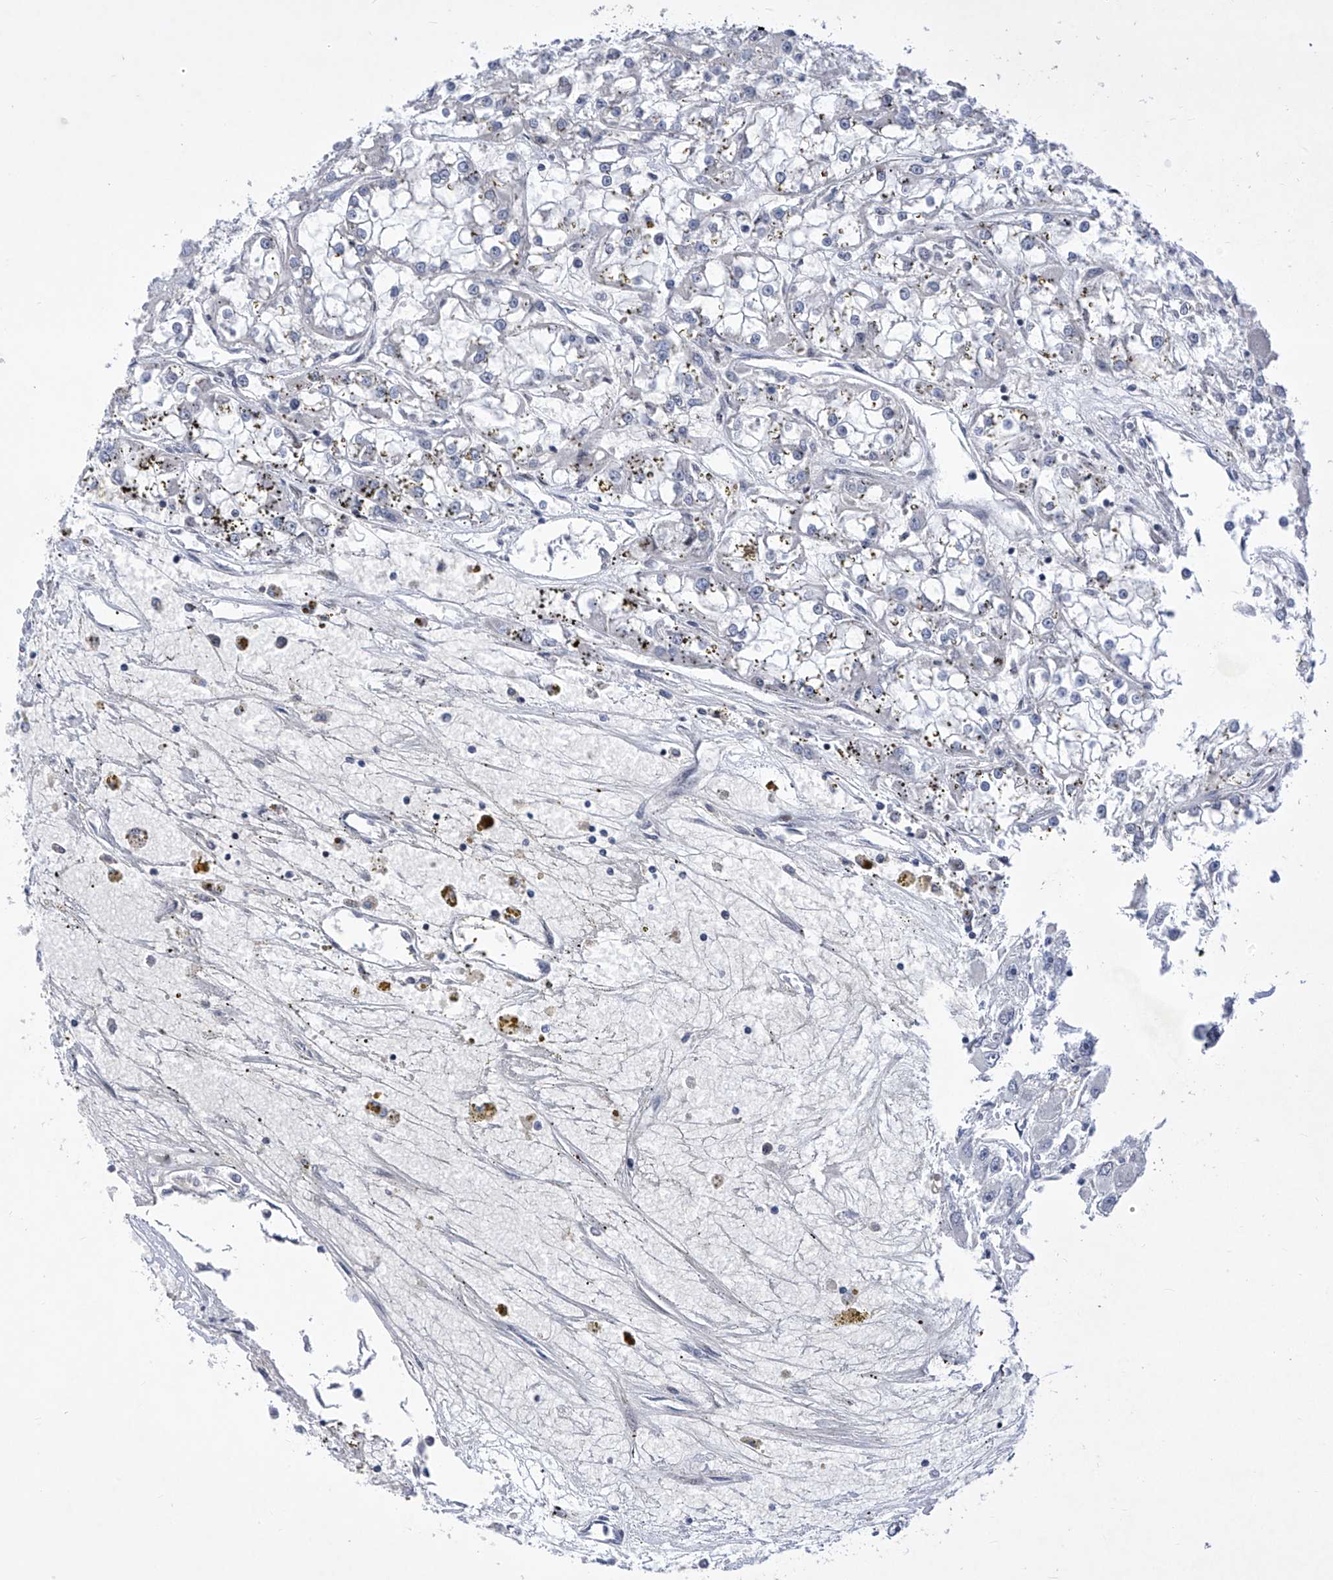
{"staining": {"intensity": "negative", "quantity": "none", "location": "none"}, "tissue": "renal cancer", "cell_type": "Tumor cells", "image_type": "cancer", "snomed": [{"axis": "morphology", "description": "Adenocarcinoma, NOS"}, {"axis": "topography", "description": "Kidney"}], "caption": "Micrograph shows no protein positivity in tumor cells of adenocarcinoma (renal) tissue.", "gene": "NUFIP1", "patient": {"sex": "female", "age": 52}}